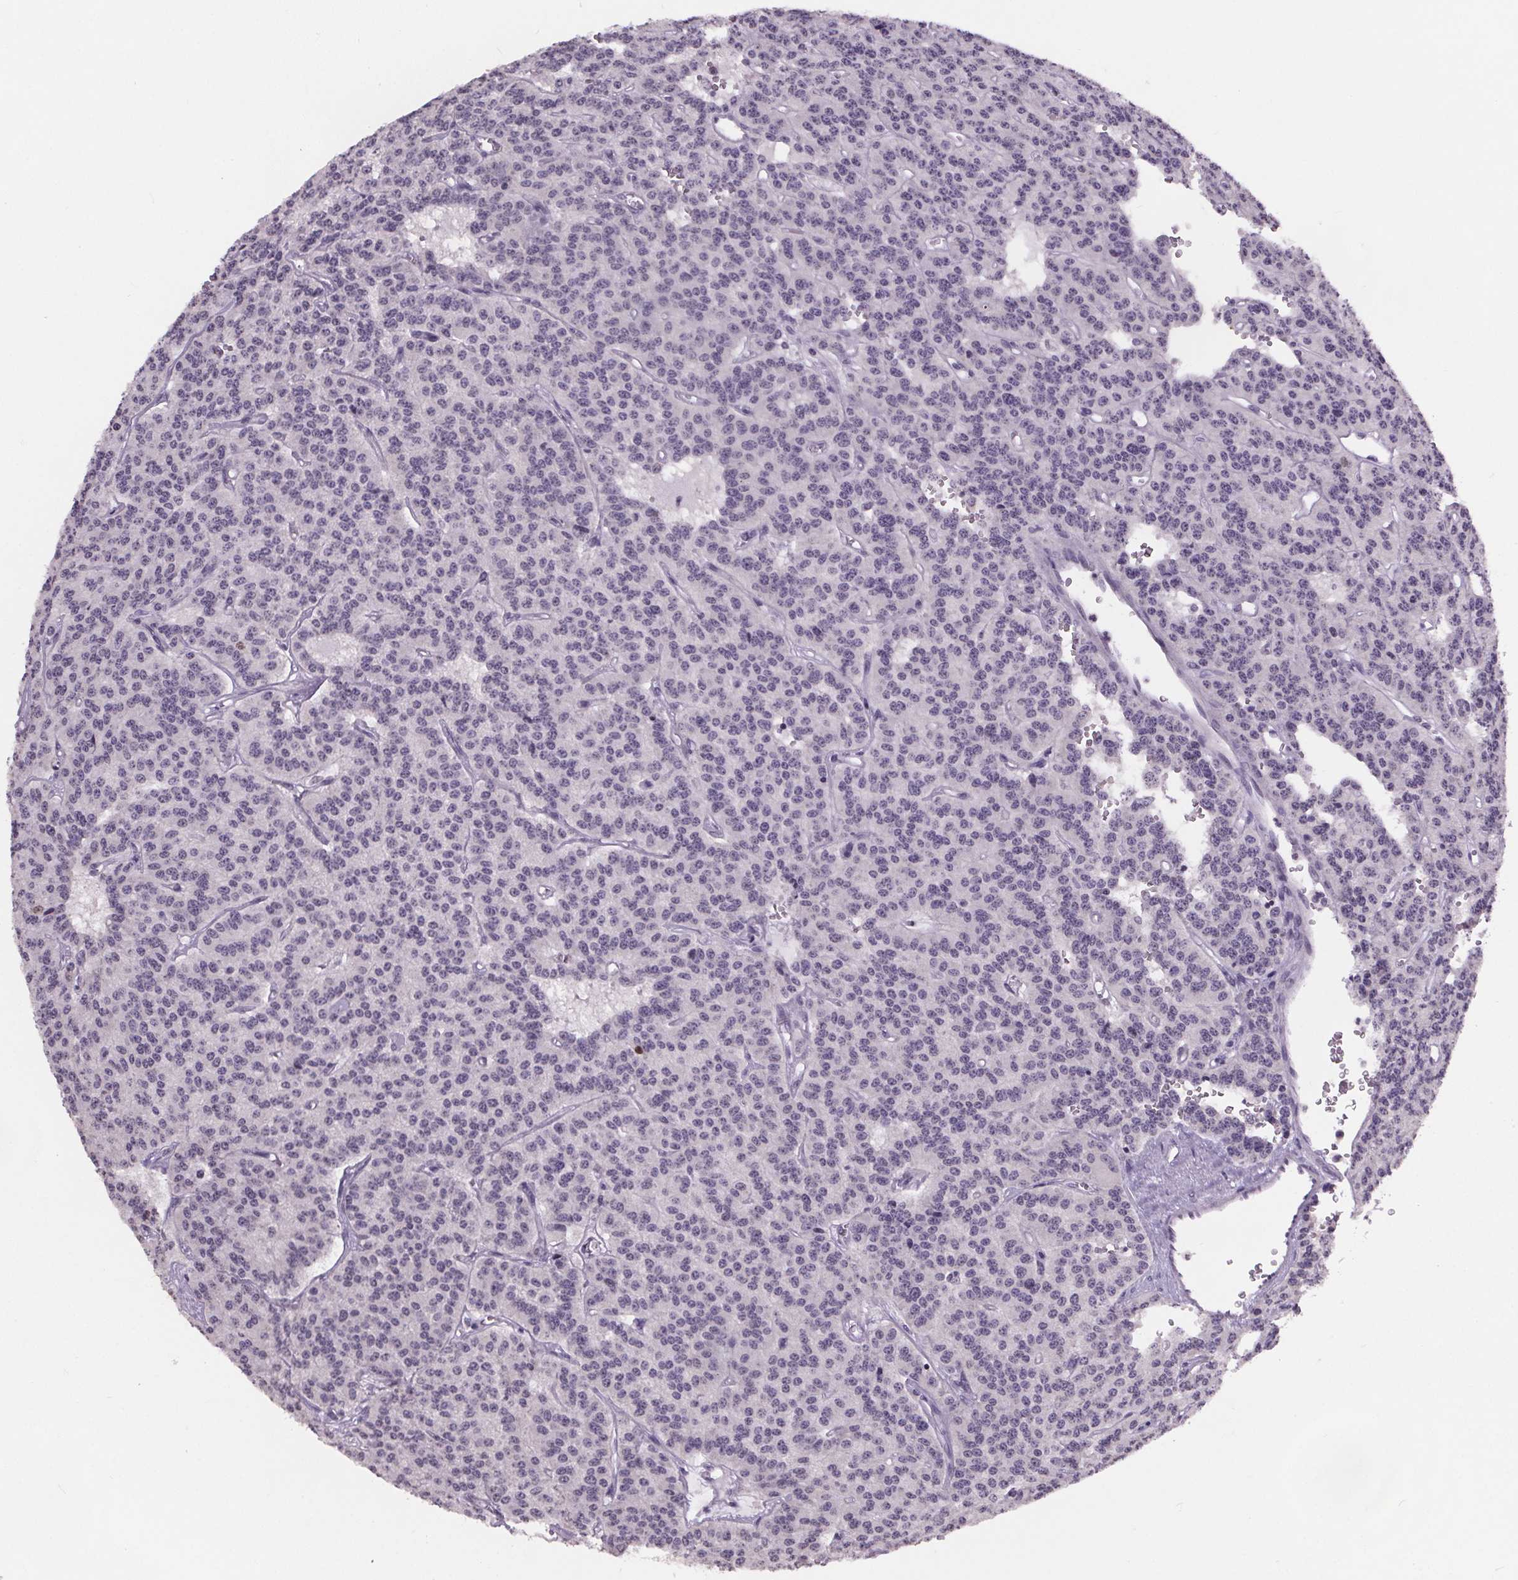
{"staining": {"intensity": "negative", "quantity": "none", "location": "none"}, "tissue": "carcinoid", "cell_type": "Tumor cells", "image_type": "cancer", "snomed": [{"axis": "morphology", "description": "Carcinoid, malignant, NOS"}, {"axis": "topography", "description": "Lung"}], "caption": "The image exhibits no staining of tumor cells in carcinoid (malignant).", "gene": "NKX6-1", "patient": {"sex": "female", "age": 71}}